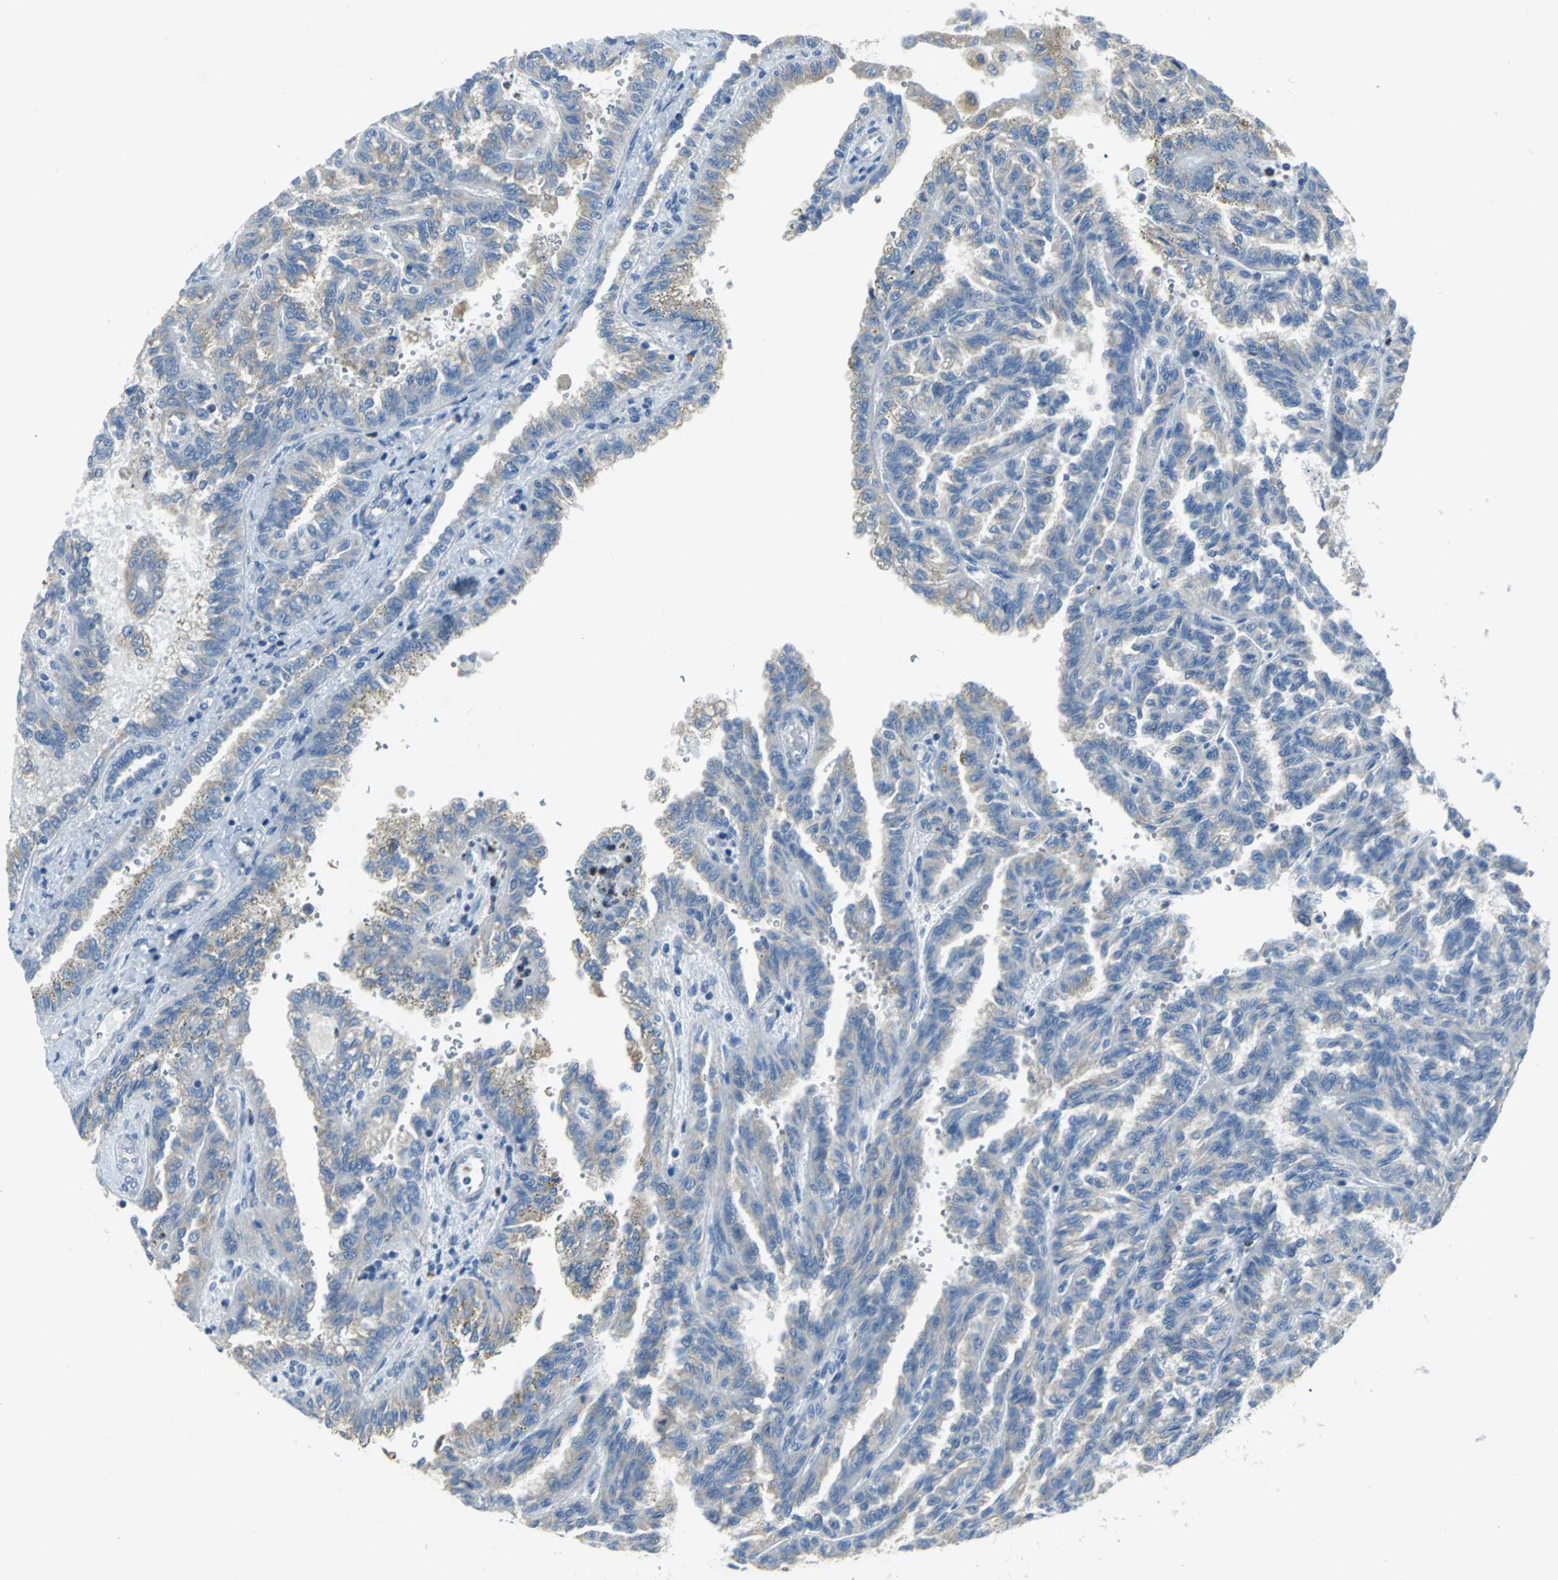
{"staining": {"intensity": "moderate", "quantity": "<25%", "location": "cytoplasmic/membranous"}, "tissue": "renal cancer", "cell_type": "Tumor cells", "image_type": "cancer", "snomed": [{"axis": "morphology", "description": "Inflammation, NOS"}, {"axis": "morphology", "description": "Adenocarcinoma, NOS"}, {"axis": "topography", "description": "Kidney"}], "caption": "This histopathology image displays renal cancer (adenocarcinoma) stained with IHC to label a protein in brown. The cytoplasmic/membranous of tumor cells show moderate positivity for the protein. Nuclei are counter-stained blue.", "gene": "EIF5A", "patient": {"sex": "male", "age": 68}}